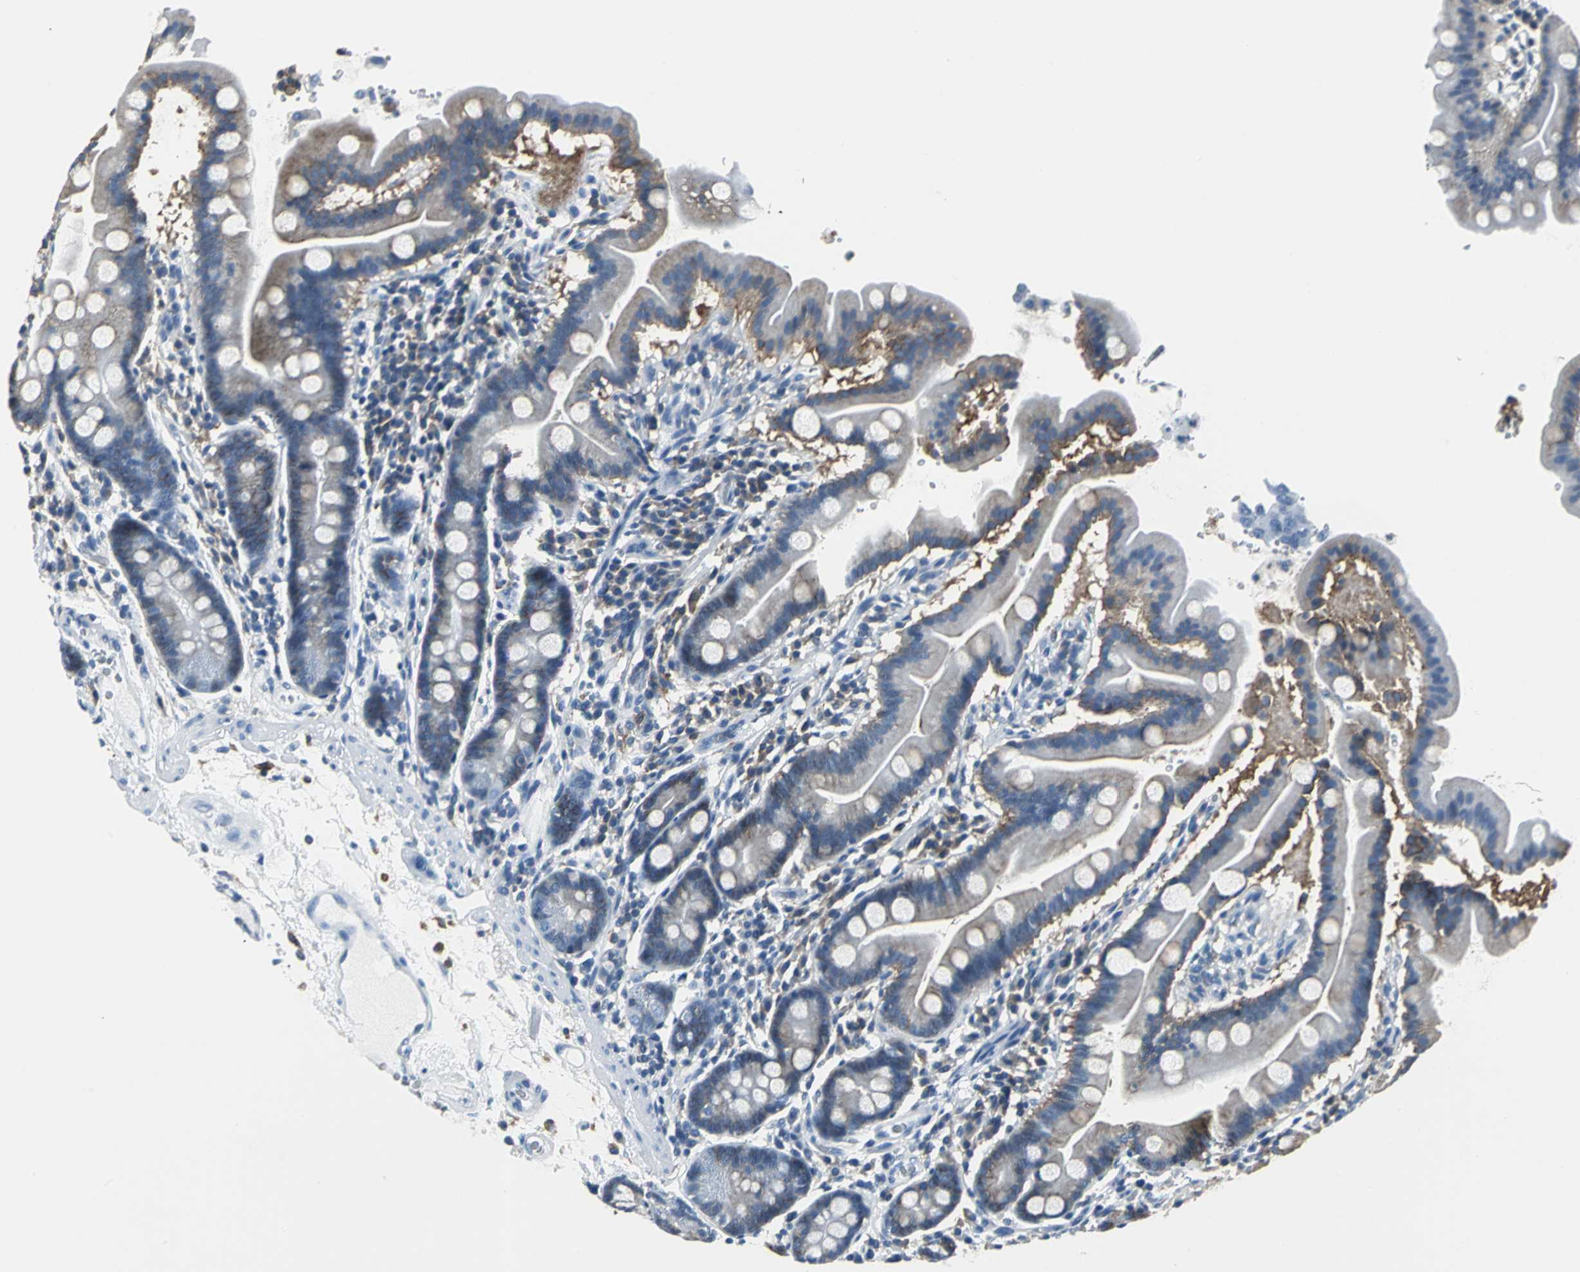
{"staining": {"intensity": "weak", "quantity": "25%-75%", "location": "cytoplasmic/membranous"}, "tissue": "duodenum", "cell_type": "Glandular cells", "image_type": "normal", "snomed": [{"axis": "morphology", "description": "Normal tissue, NOS"}, {"axis": "topography", "description": "Duodenum"}], "caption": "DAB immunohistochemical staining of normal human duodenum displays weak cytoplasmic/membranous protein positivity in about 25%-75% of glandular cells.", "gene": "IQGAP2", "patient": {"sex": "male", "age": 50}}